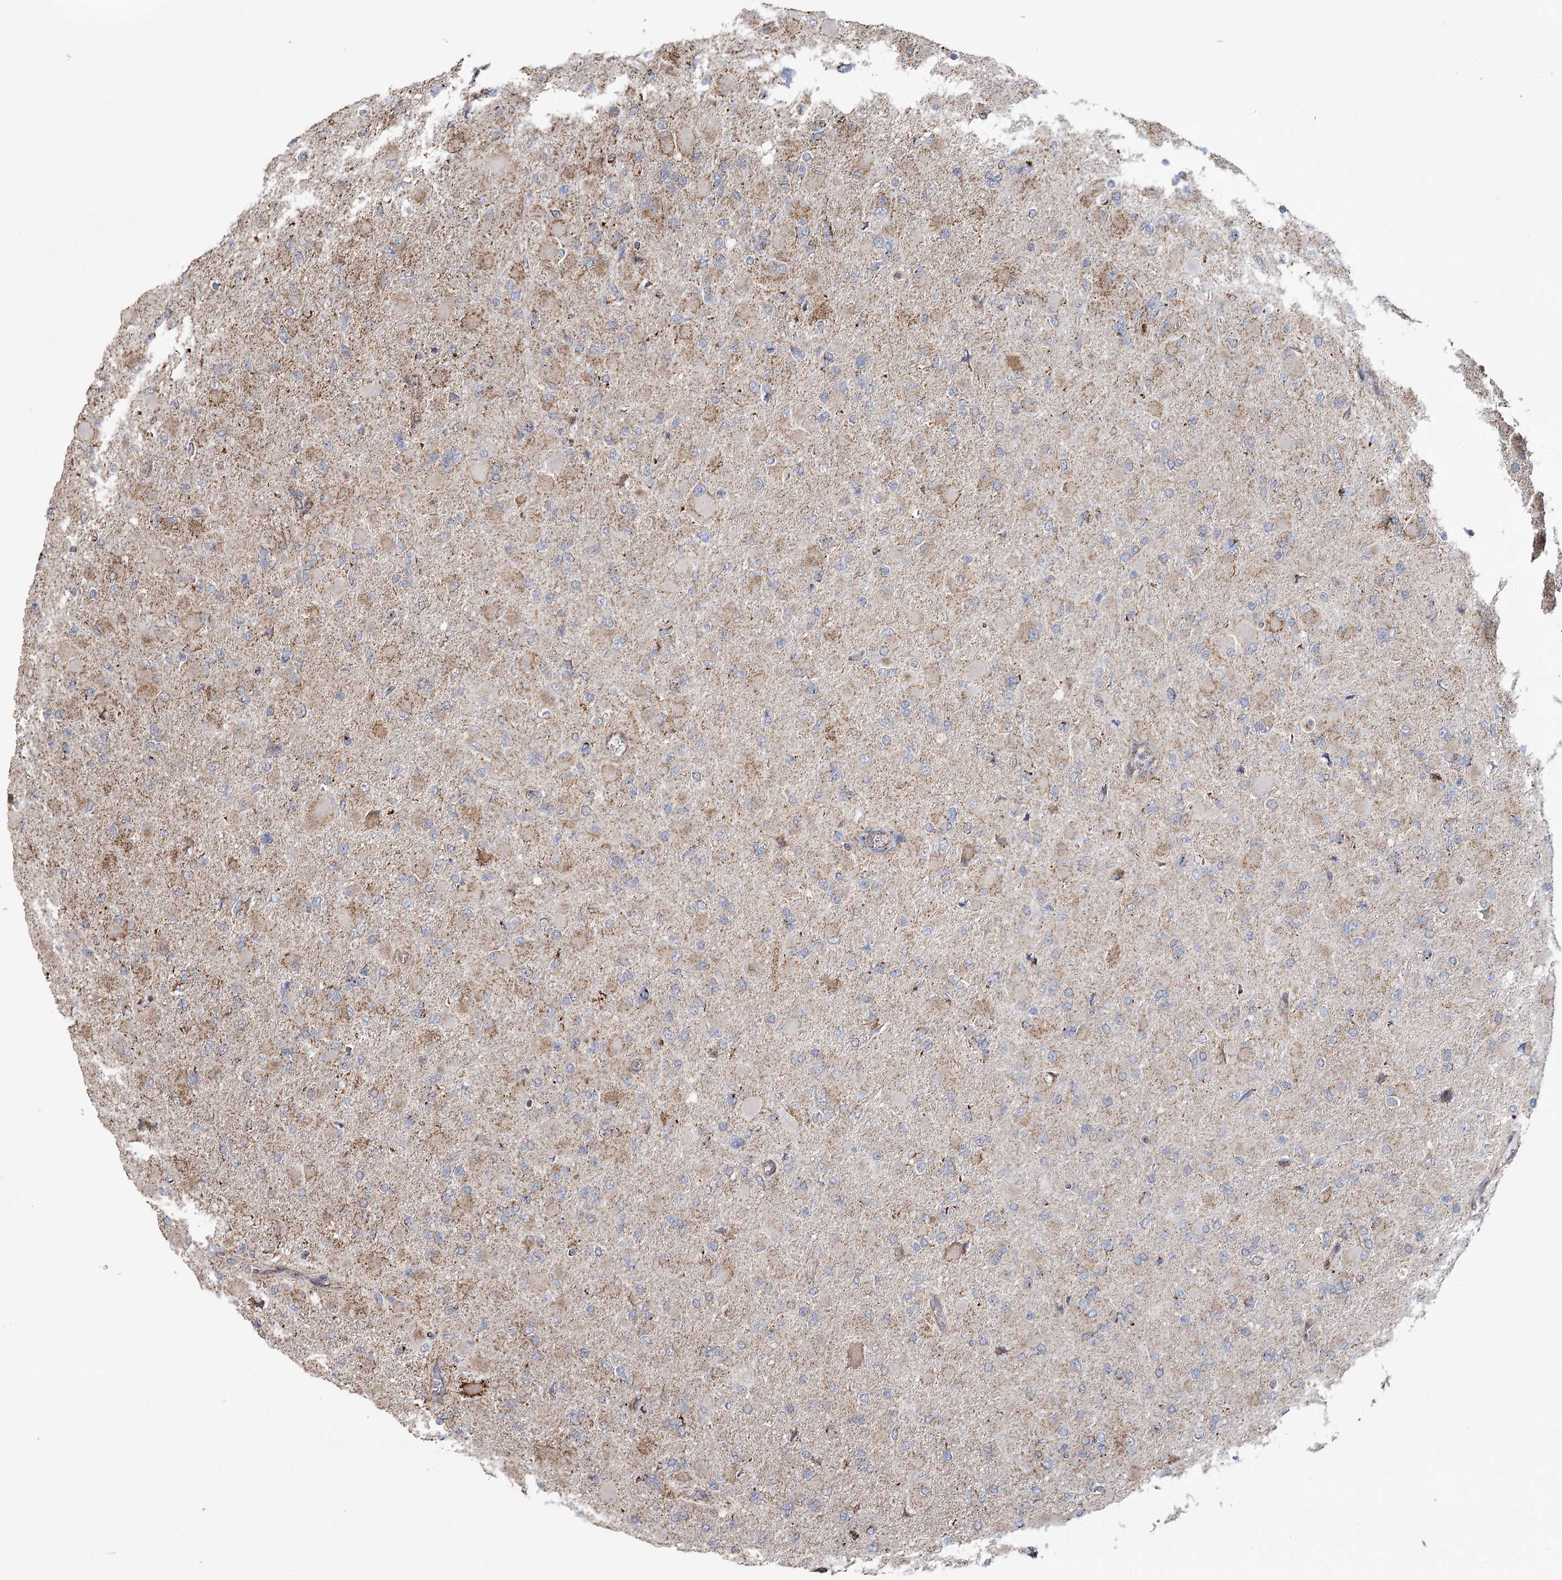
{"staining": {"intensity": "moderate", "quantity": "25%-75%", "location": "cytoplasmic/membranous"}, "tissue": "glioma", "cell_type": "Tumor cells", "image_type": "cancer", "snomed": [{"axis": "morphology", "description": "Glioma, malignant, High grade"}, {"axis": "topography", "description": "Cerebral cortex"}], "caption": "This photomicrograph displays immunohistochemistry staining of malignant glioma (high-grade), with medium moderate cytoplasmic/membranous staining in approximately 25%-75% of tumor cells.", "gene": "RANBP3L", "patient": {"sex": "female", "age": 36}}